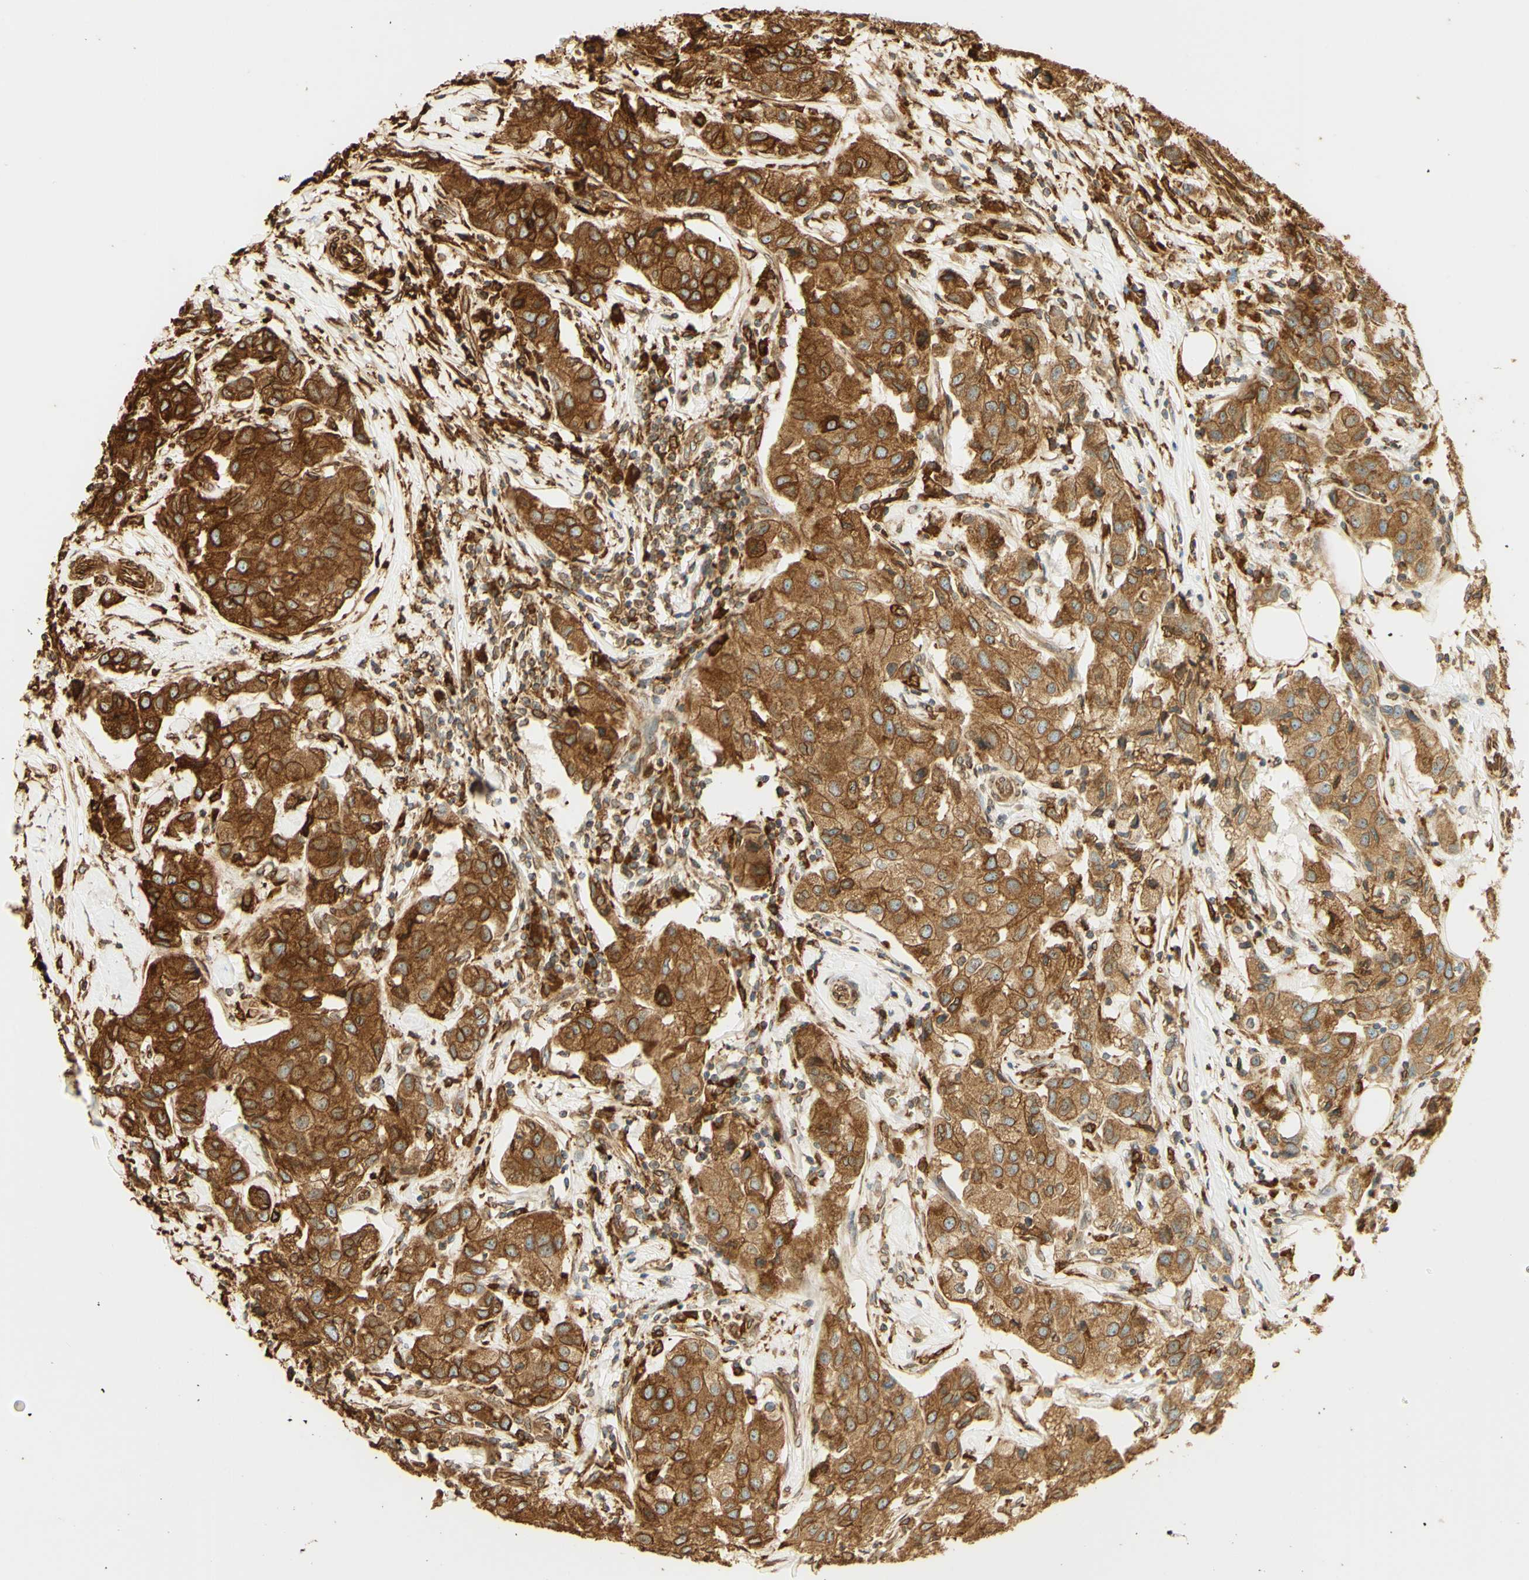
{"staining": {"intensity": "moderate", "quantity": ">75%", "location": "cytoplasmic/membranous"}, "tissue": "breast cancer", "cell_type": "Tumor cells", "image_type": "cancer", "snomed": [{"axis": "morphology", "description": "Duct carcinoma"}, {"axis": "topography", "description": "Breast"}], "caption": "Moderate cytoplasmic/membranous protein positivity is appreciated in about >75% of tumor cells in infiltrating ductal carcinoma (breast). (Stains: DAB in brown, nuclei in blue, Microscopy: brightfield microscopy at high magnification).", "gene": "CANX", "patient": {"sex": "female", "age": 80}}